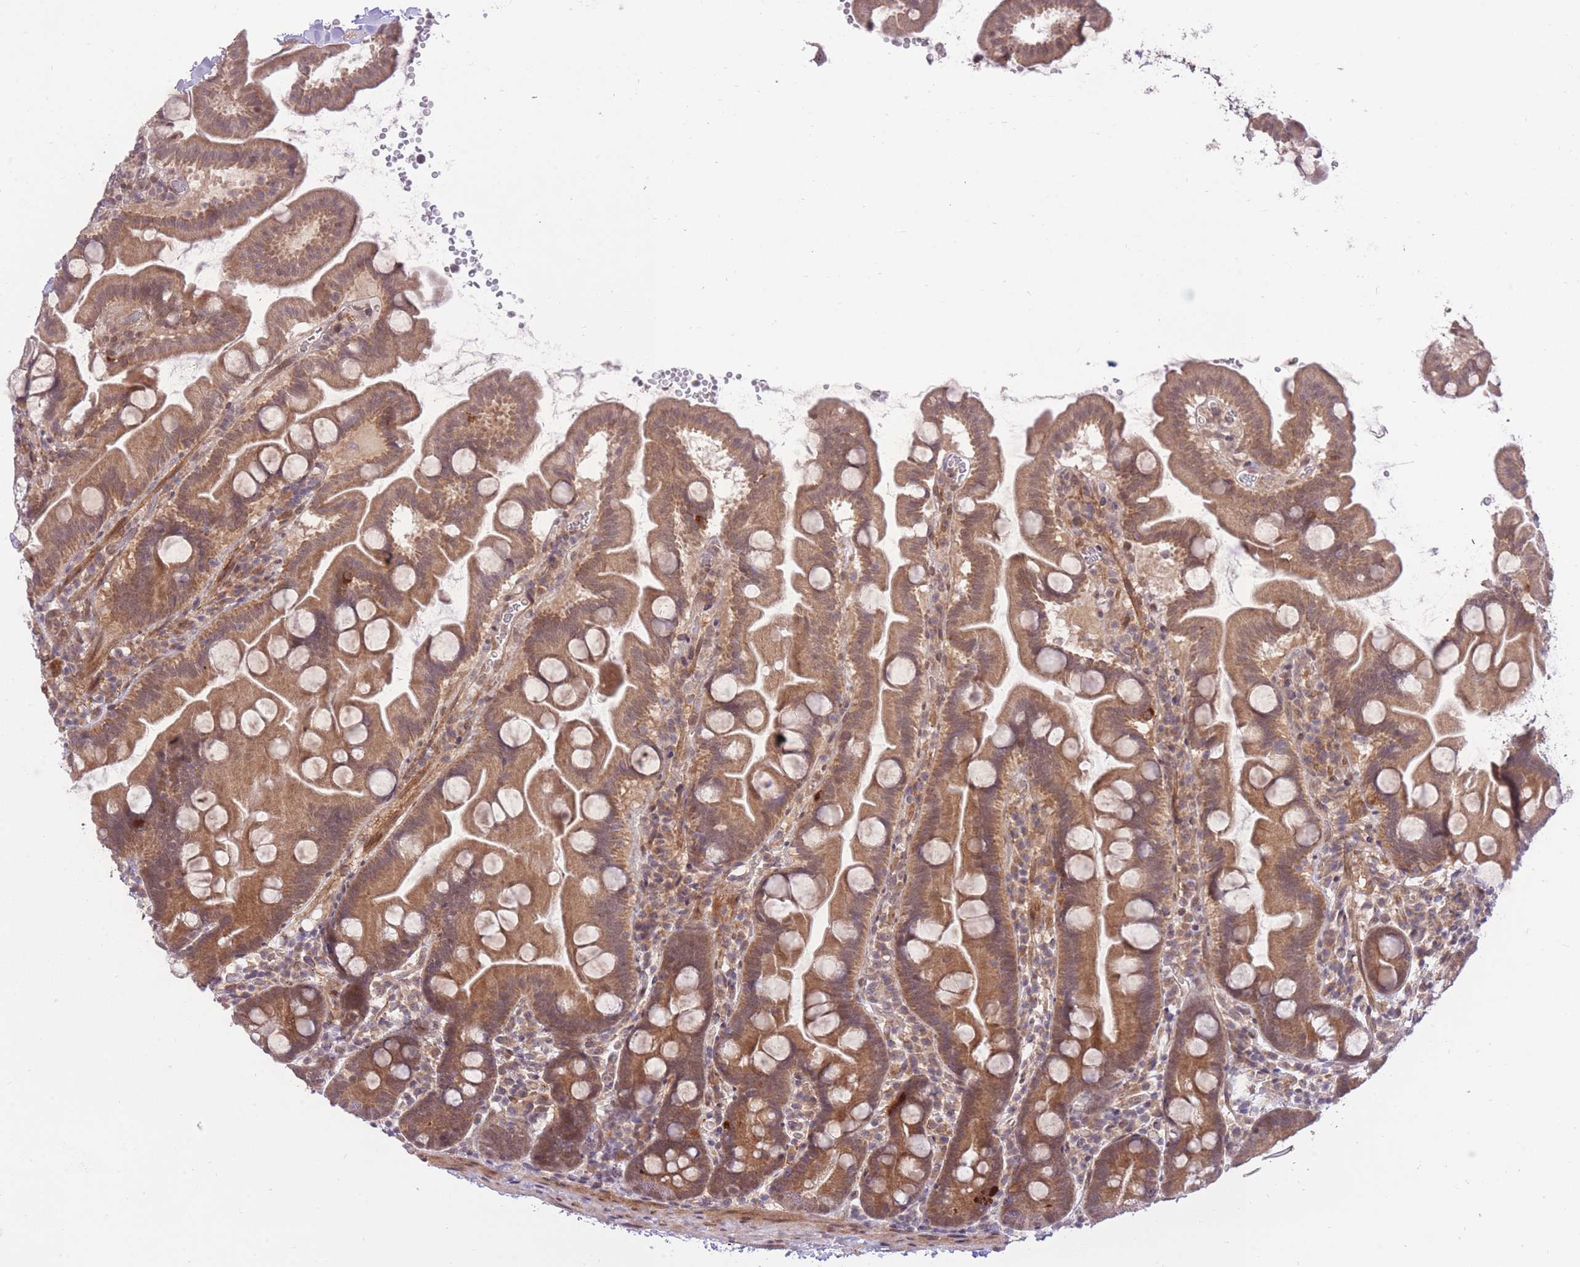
{"staining": {"intensity": "moderate", "quantity": ">75%", "location": "cytoplasmic/membranous"}, "tissue": "small intestine", "cell_type": "Glandular cells", "image_type": "normal", "snomed": [{"axis": "morphology", "description": "Normal tissue, NOS"}, {"axis": "topography", "description": "Small intestine"}], "caption": "A medium amount of moderate cytoplasmic/membranous positivity is appreciated in approximately >75% of glandular cells in unremarkable small intestine. Immunohistochemistry stains the protein of interest in brown and the nuclei are stained blue.", "gene": "ELOA2", "patient": {"sex": "female", "age": 68}}